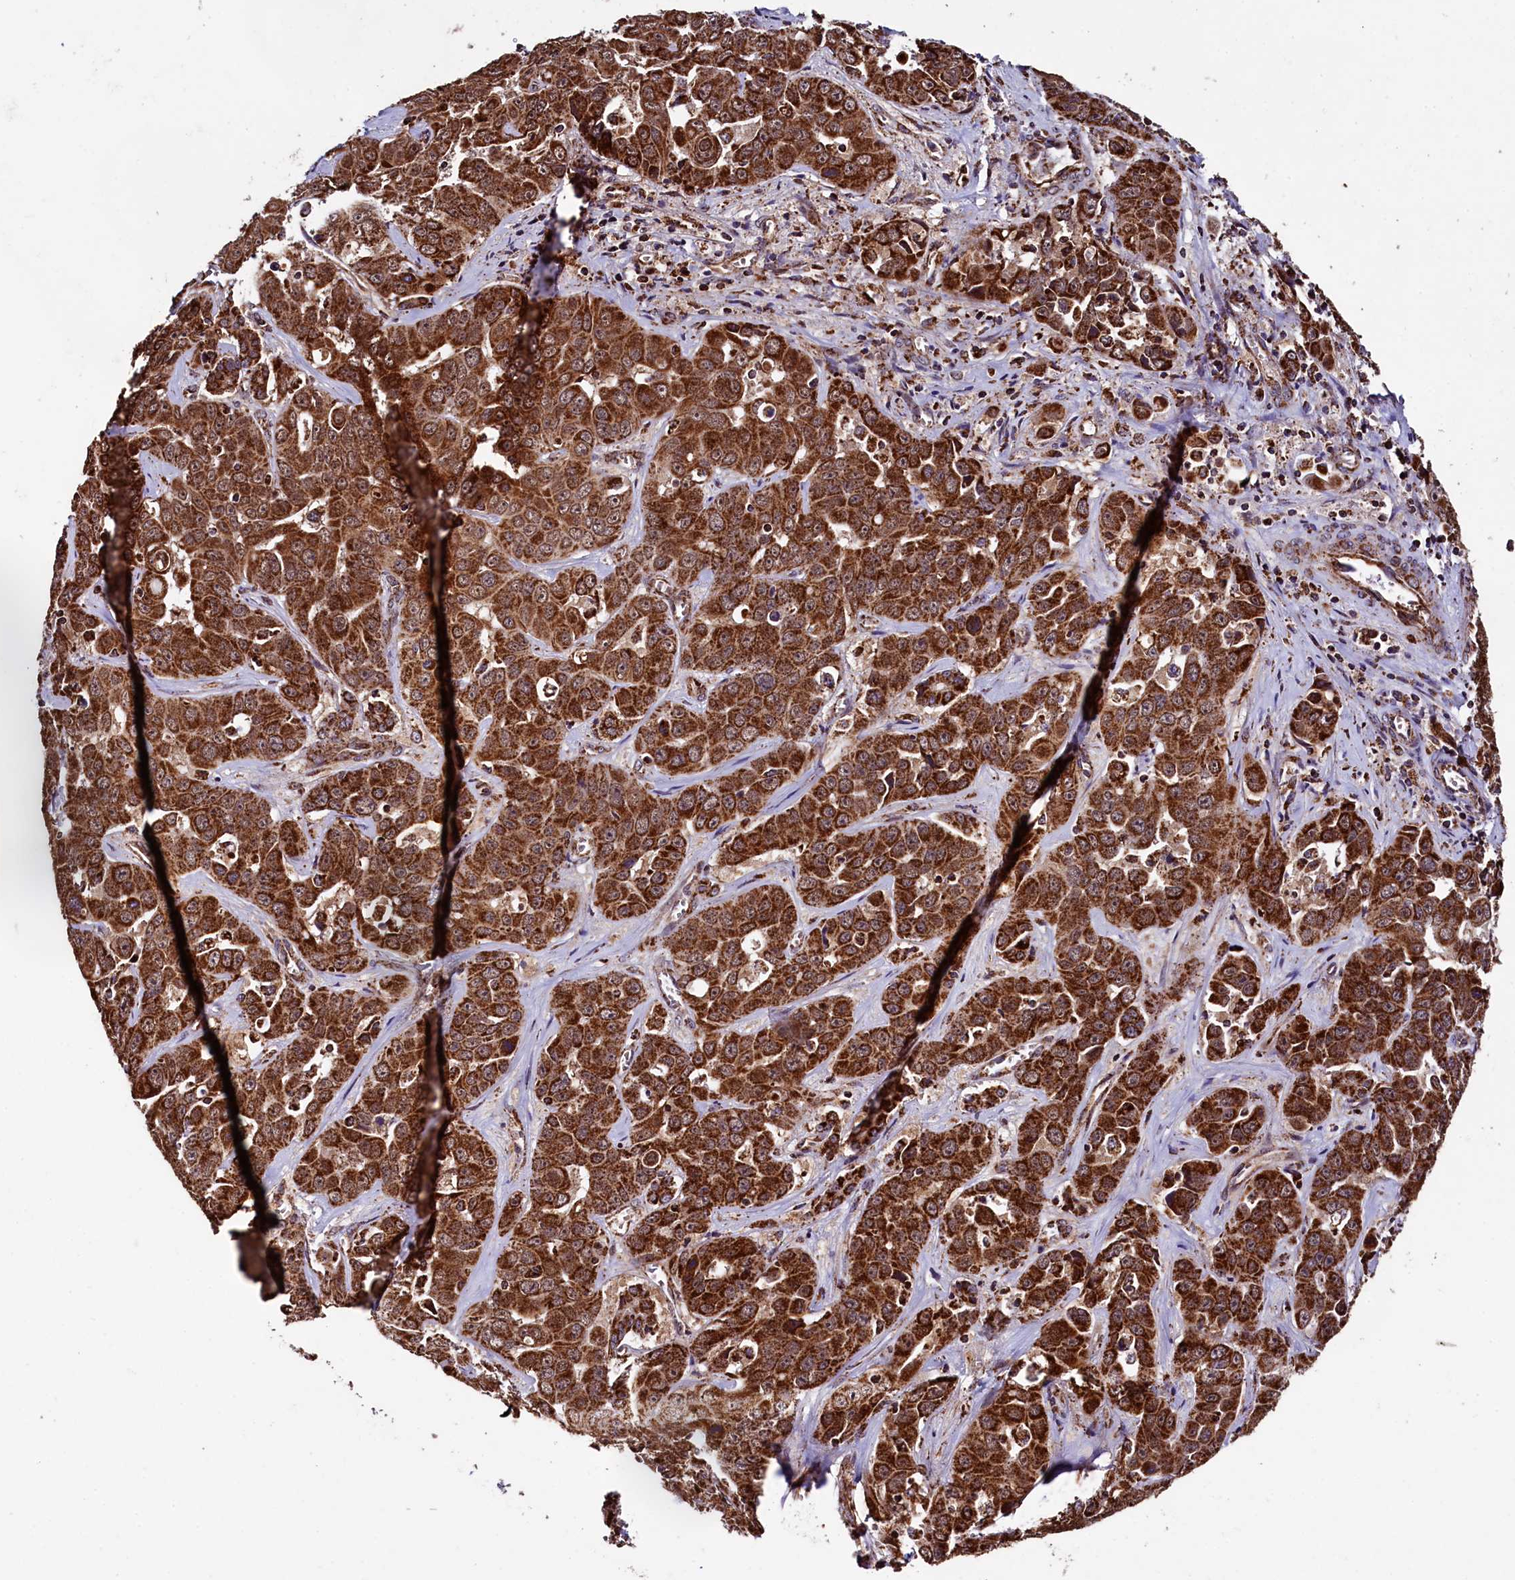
{"staining": {"intensity": "strong", "quantity": ">75%", "location": "cytoplasmic/membranous"}, "tissue": "liver cancer", "cell_type": "Tumor cells", "image_type": "cancer", "snomed": [{"axis": "morphology", "description": "Cholangiocarcinoma"}, {"axis": "topography", "description": "Liver"}], "caption": "High-power microscopy captured an immunohistochemistry histopathology image of cholangiocarcinoma (liver), revealing strong cytoplasmic/membranous staining in about >75% of tumor cells. The protein is stained brown, and the nuclei are stained in blue (DAB (3,3'-diaminobenzidine) IHC with brightfield microscopy, high magnification).", "gene": "KLC2", "patient": {"sex": "female", "age": 52}}